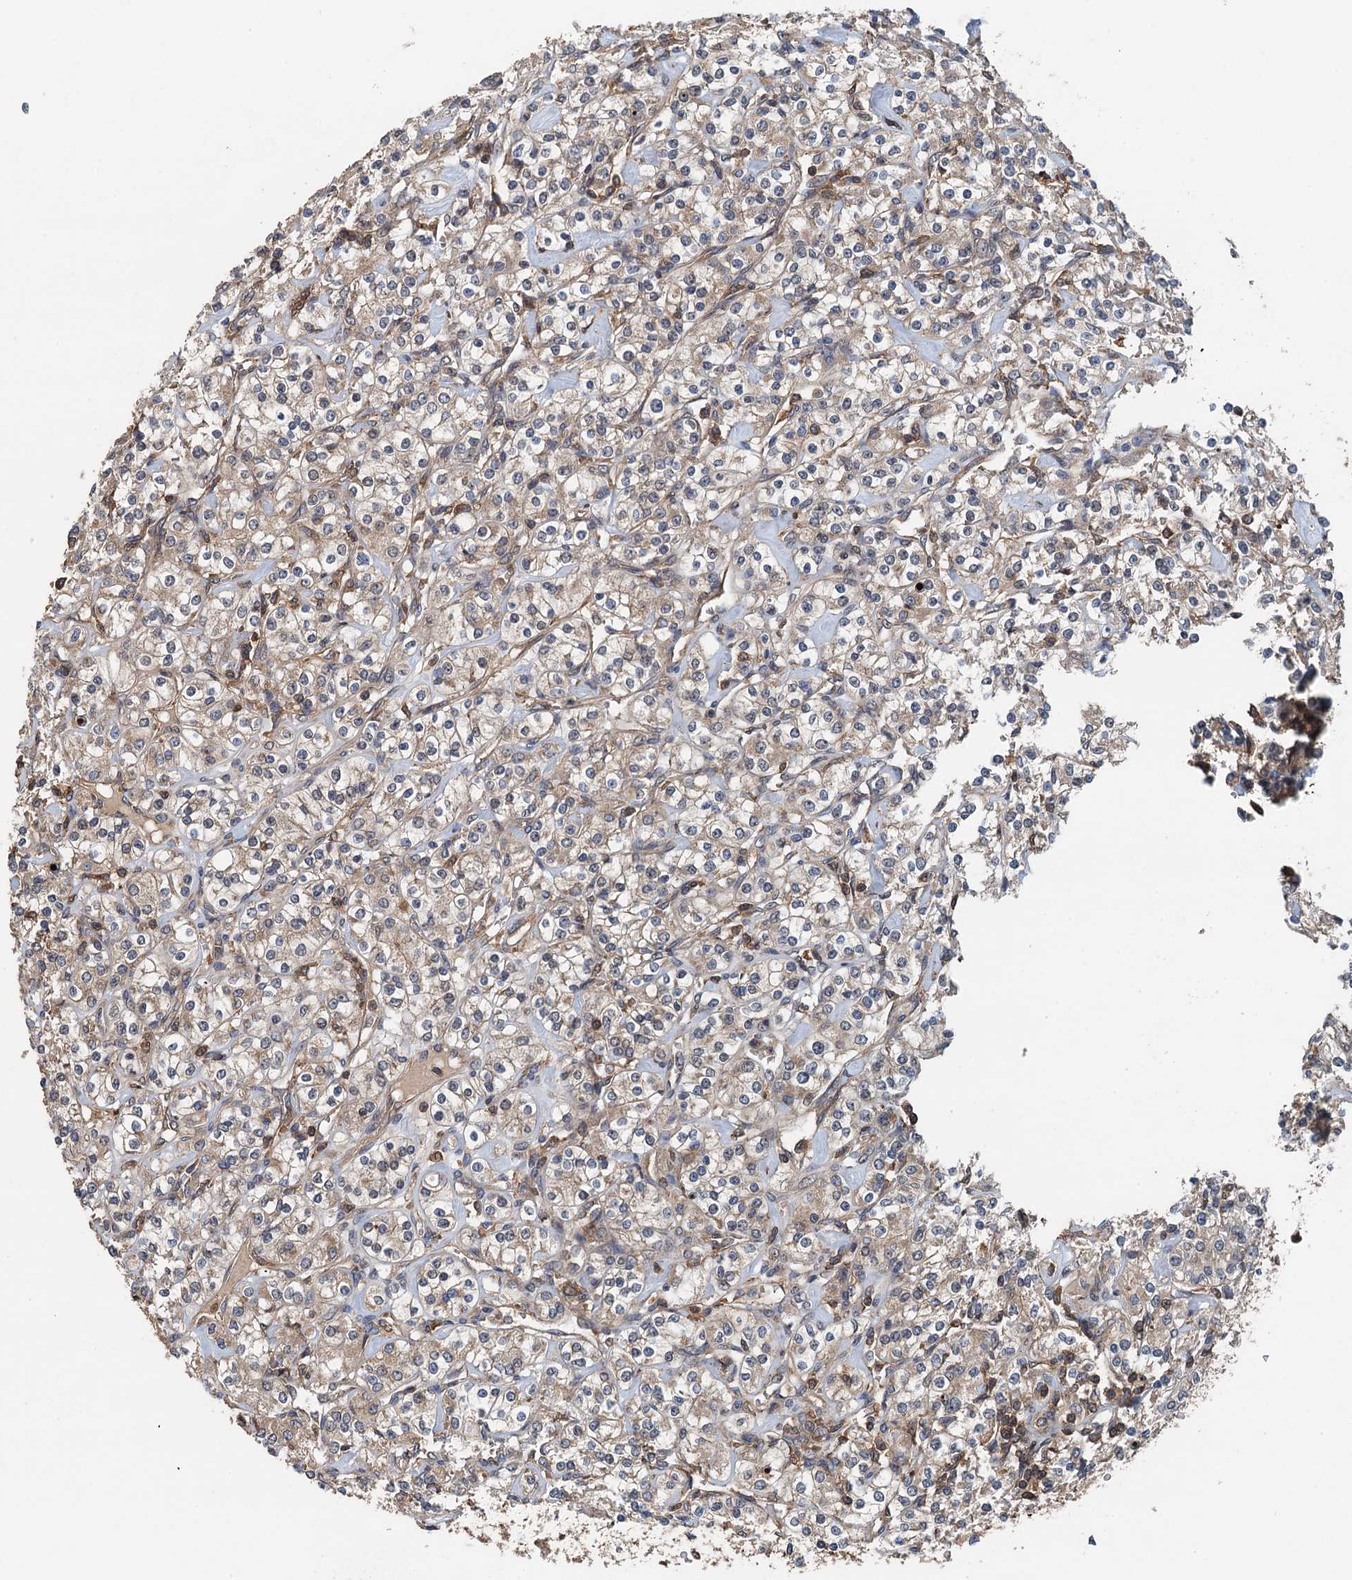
{"staining": {"intensity": "weak", "quantity": "25%-75%", "location": "cytoplasmic/membranous"}, "tissue": "renal cancer", "cell_type": "Tumor cells", "image_type": "cancer", "snomed": [{"axis": "morphology", "description": "Adenocarcinoma, NOS"}, {"axis": "topography", "description": "Kidney"}], "caption": "The photomicrograph exhibits immunohistochemical staining of renal adenocarcinoma. There is weak cytoplasmic/membranous staining is present in approximately 25%-75% of tumor cells.", "gene": "BORCS5", "patient": {"sex": "male", "age": 77}}